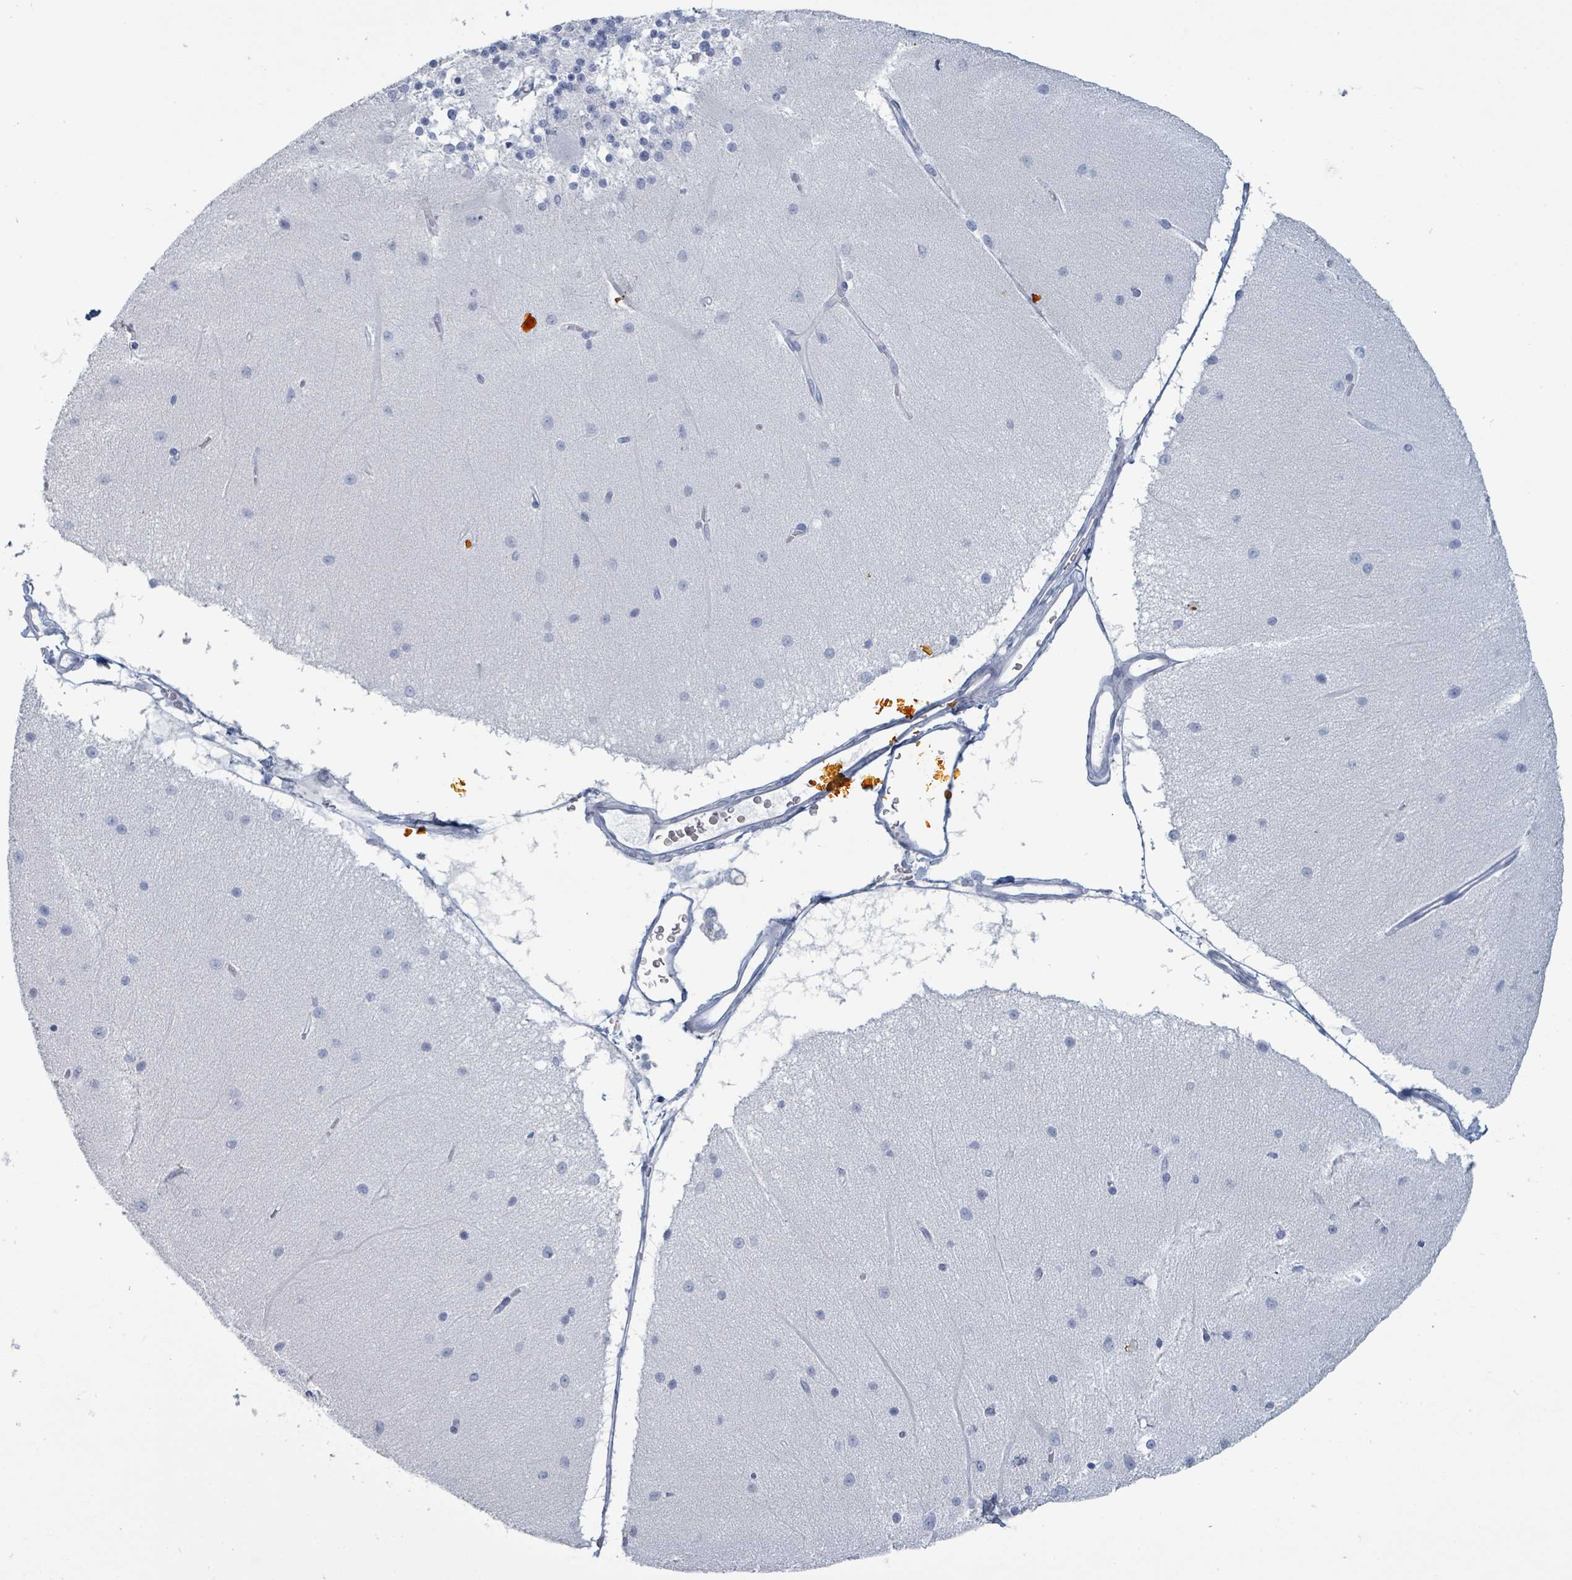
{"staining": {"intensity": "negative", "quantity": "none", "location": "none"}, "tissue": "cerebellum", "cell_type": "Cells in granular layer", "image_type": "normal", "snomed": [{"axis": "morphology", "description": "Normal tissue, NOS"}, {"axis": "topography", "description": "Cerebellum"}], "caption": "Immunohistochemistry (IHC) of normal cerebellum shows no expression in cells in granular layer.", "gene": "VPS13D", "patient": {"sex": "female", "age": 54}}